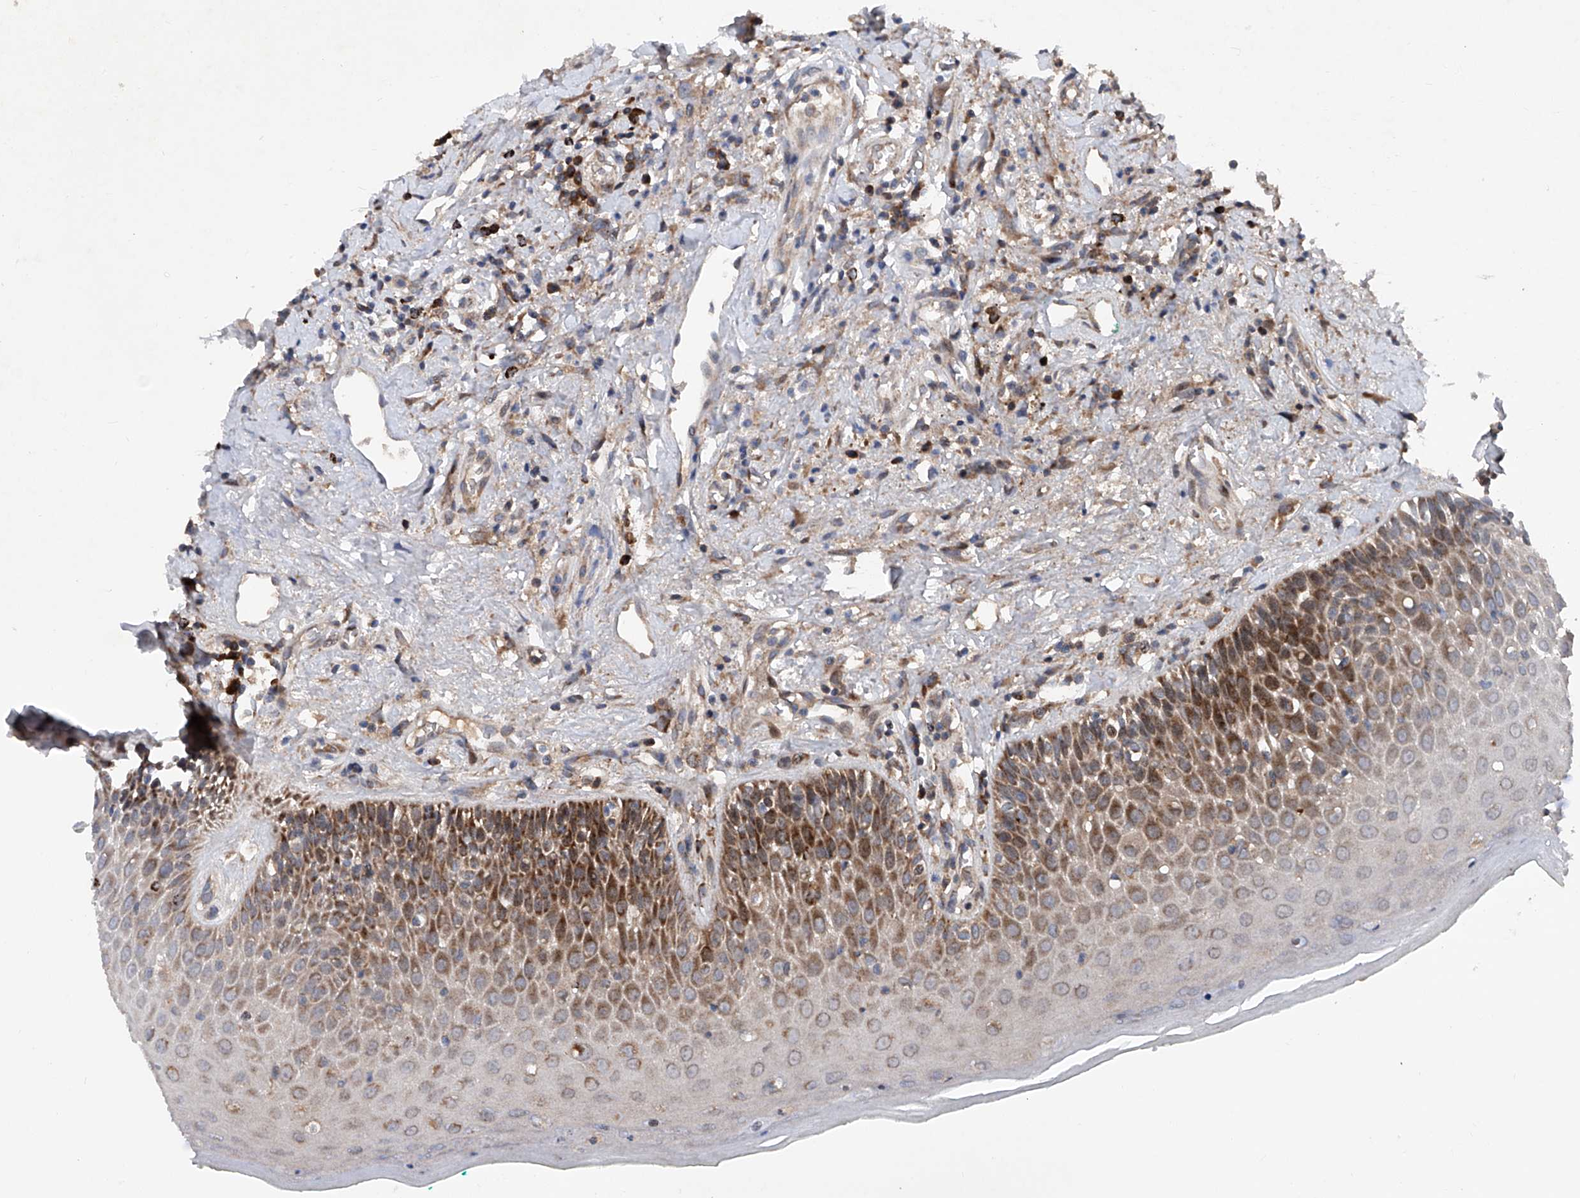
{"staining": {"intensity": "moderate", "quantity": ">75%", "location": "cytoplasmic/membranous"}, "tissue": "oral mucosa", "cell_type": "Squamous epithelial cells", "image_type": "normal", "snomed": [{"axis": "morphology", "description": "Normal tissue, NOS"}, {"axis": "topography", "description": "Oral tissue"}], "caption": "The micrograph exhibits immunohistochemical staining of normal oral mucosa. There is moderate cytoplasmic/membranous positivity is seen in about >75% of squamous epithelial cells. The staining was performed using DAB, with brown indicating positive protein expression. Nuclei are stained blue with hematoxylin.", "gene": "DAD1", "patient": {"sex": "female", "age": 70}}